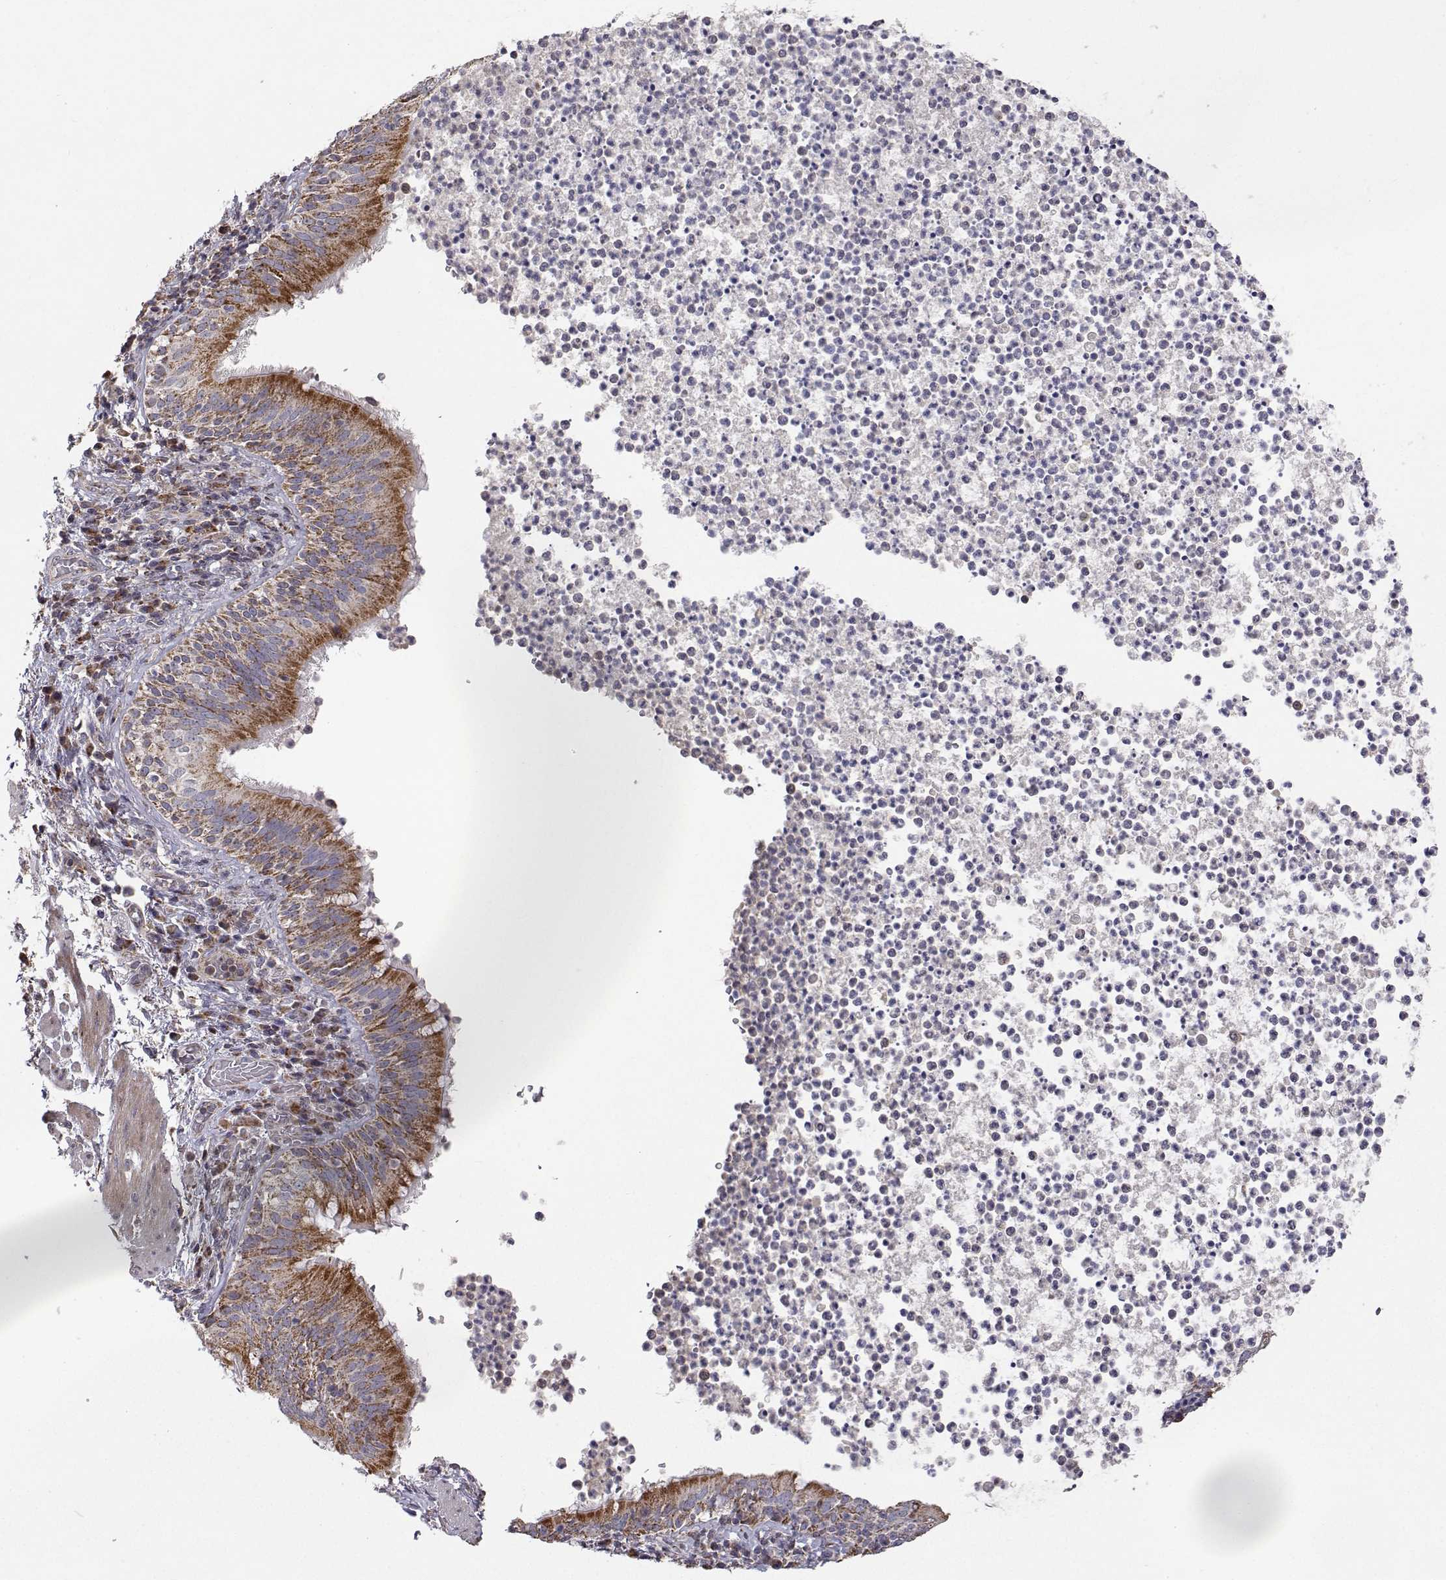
{"staining": {"intensity": "moderate", "quantity": ">75%", "location": "cytoplasmic/membranous"}, "tissue": "bronchus", "cell_type": "Respiratory epithelial cells", "image_type": "normal", "snomed": [{"axis": "morphology", "description": "Normal tissue, NOS"}, {"axis": "topography", "description": "Lymph node"}, {"axis": "topography", "description": "Bronchus"}], "caption": "The micrograph demonstrates staining of unremarkable bronchus, revealing moderate cytoplasmic/membranous protein expression (brown color) within respiratory epithelial cells. (DAB (3,3'-diaminobenzidine) IHC, brown staining for protein, blue staining for nuclei).", "gene": "MRPL3", "patient": {"sex": "male", "age": 56}}